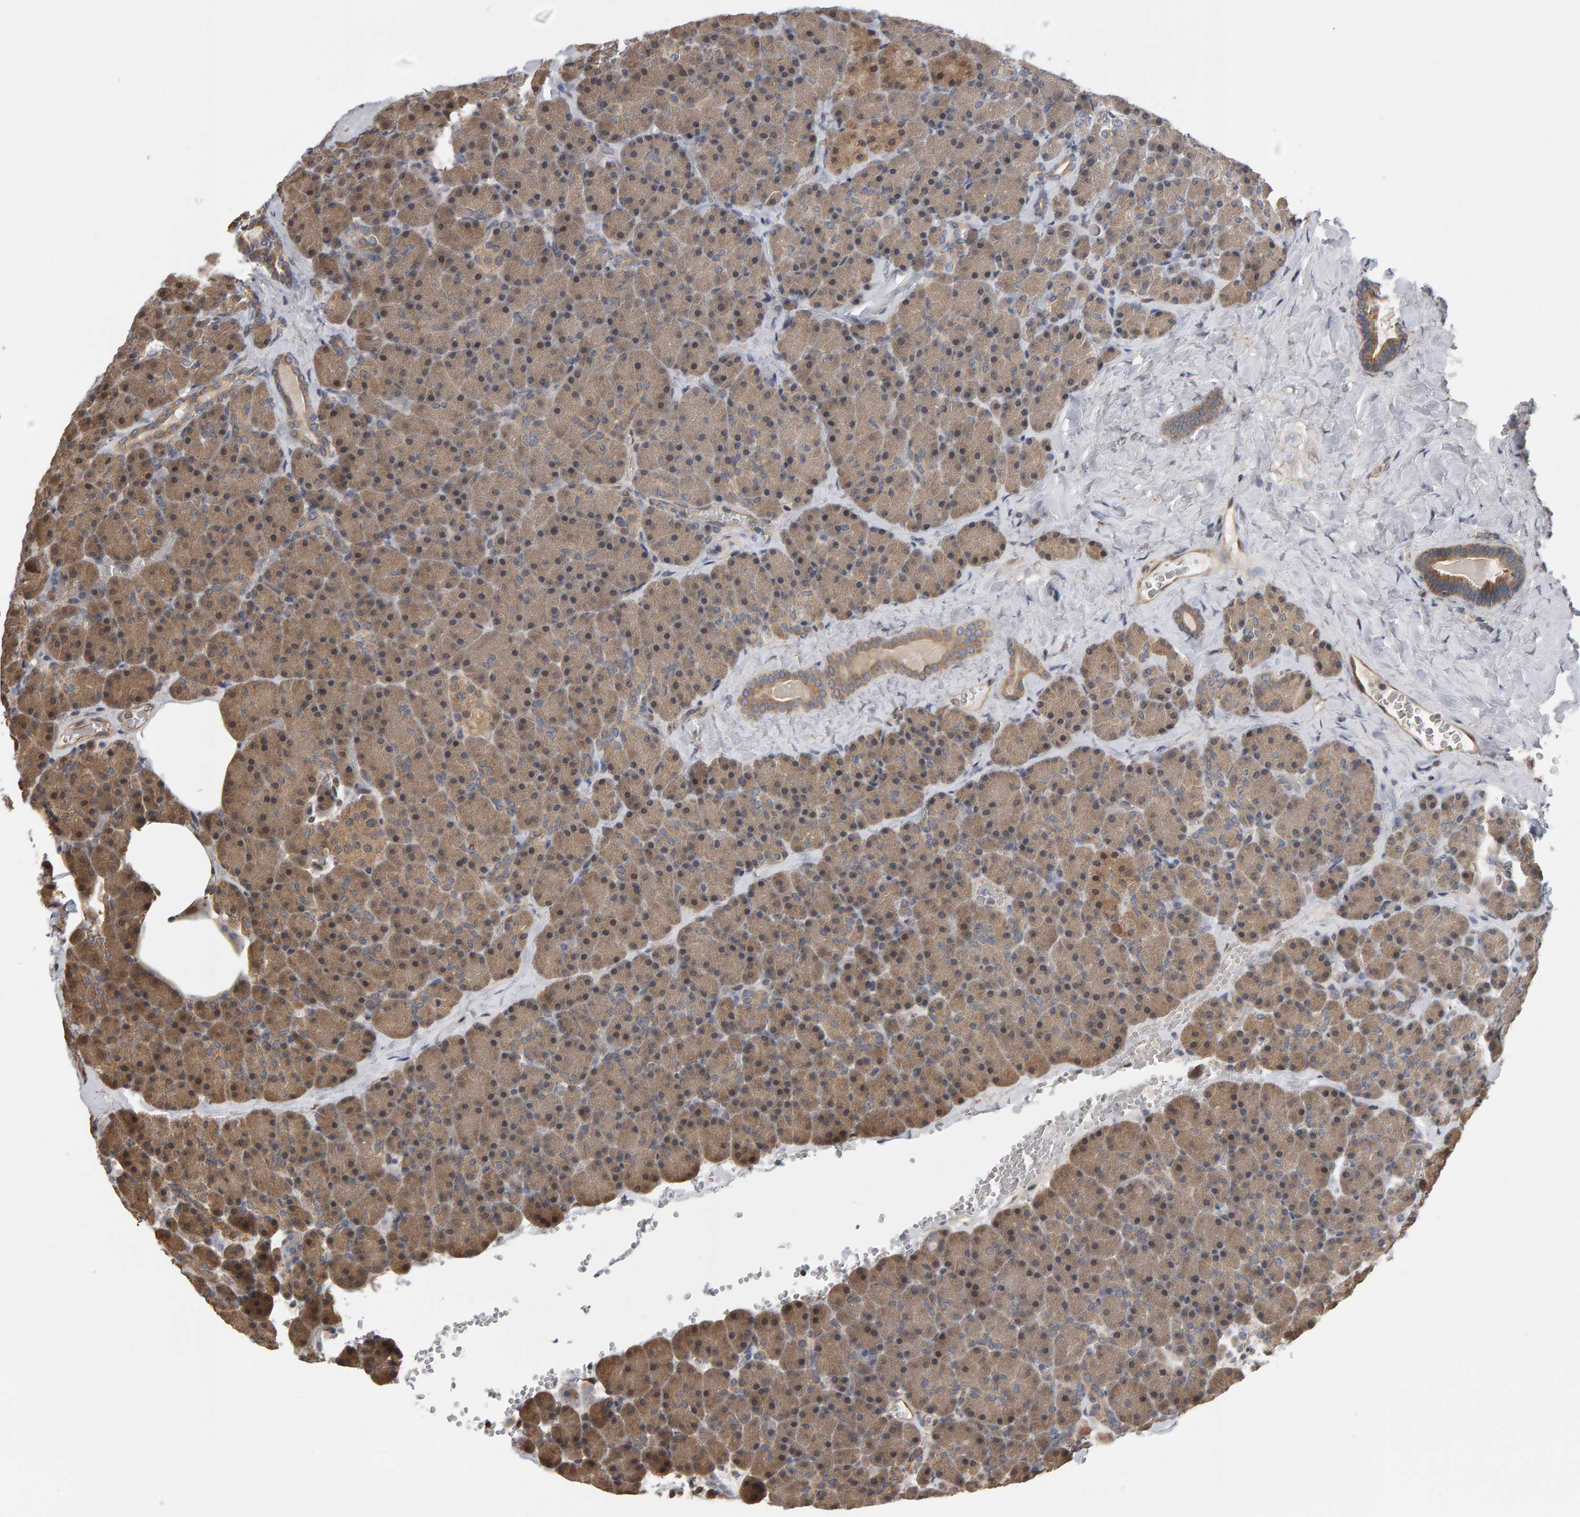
{"staining": {"intensity": "moderate", "quantity": ">75%", "location": "cytoplasmic/membranous"}, "tissue": "pancreas", "cell_type": "Exocrine glandular cells", "image_type": "normal", "snomed": [{"axis": "morphology", "description": "Normal tissue, NOS"}, {"axis": "morphology", "description": "Carcinoid, malignant, NOS"}, {"axis": "topography", "description": "Pancreas"}], "caption": "Immunohistochemical staining of normal human pancreas shows >75% levels of moderate cytoplasmic/membranous protein expression in about >75% of exocrine glandular cells.", "gene": "COASY", "patient": {"sex": "female", "age": 35}}